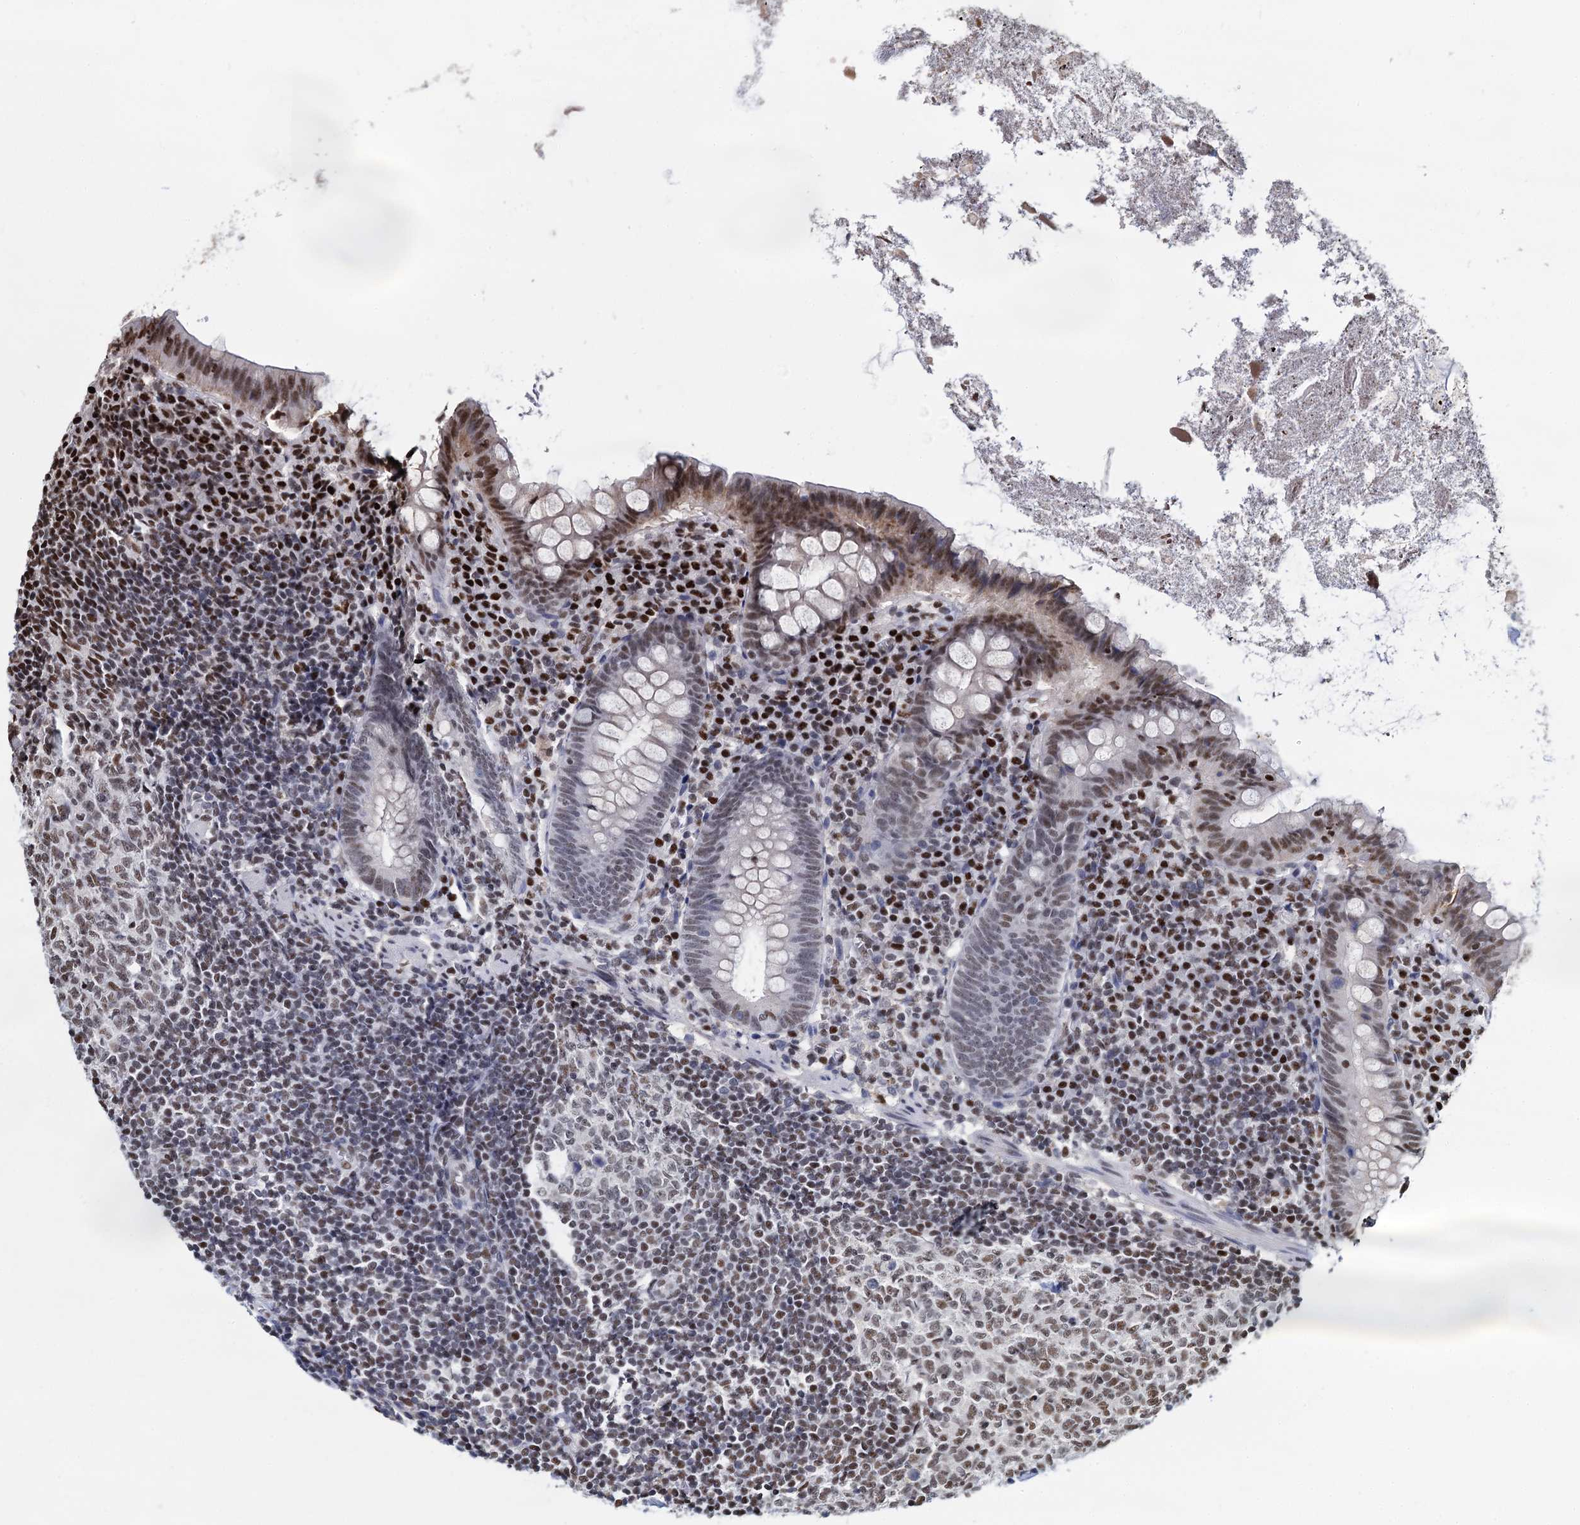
{"staining": {"intensity": "moderate", "quantity": "25%-75%", "location": "nuclear"}, "tissue": "appendix", "cell_type": "Glandular cells", "image_type": "normal", "snomed": [{"axis": "morphology", "description": "Normal tissue, NOS"}, {"axis": "topography", "description": "Appendix"}], "caption": "The photomicrograph demonstrates staining of benign appendix, revealing moderate nuclear protein staining (brown color) within glandular cells. Using DAB (3,3'-diaminobenzidine) (brown) and hematoxylin (blue) stains, captured at high magnification using brightfield microscopy.", "gene": "DCPS", "patient": {"sex": "female", "age": 51}}